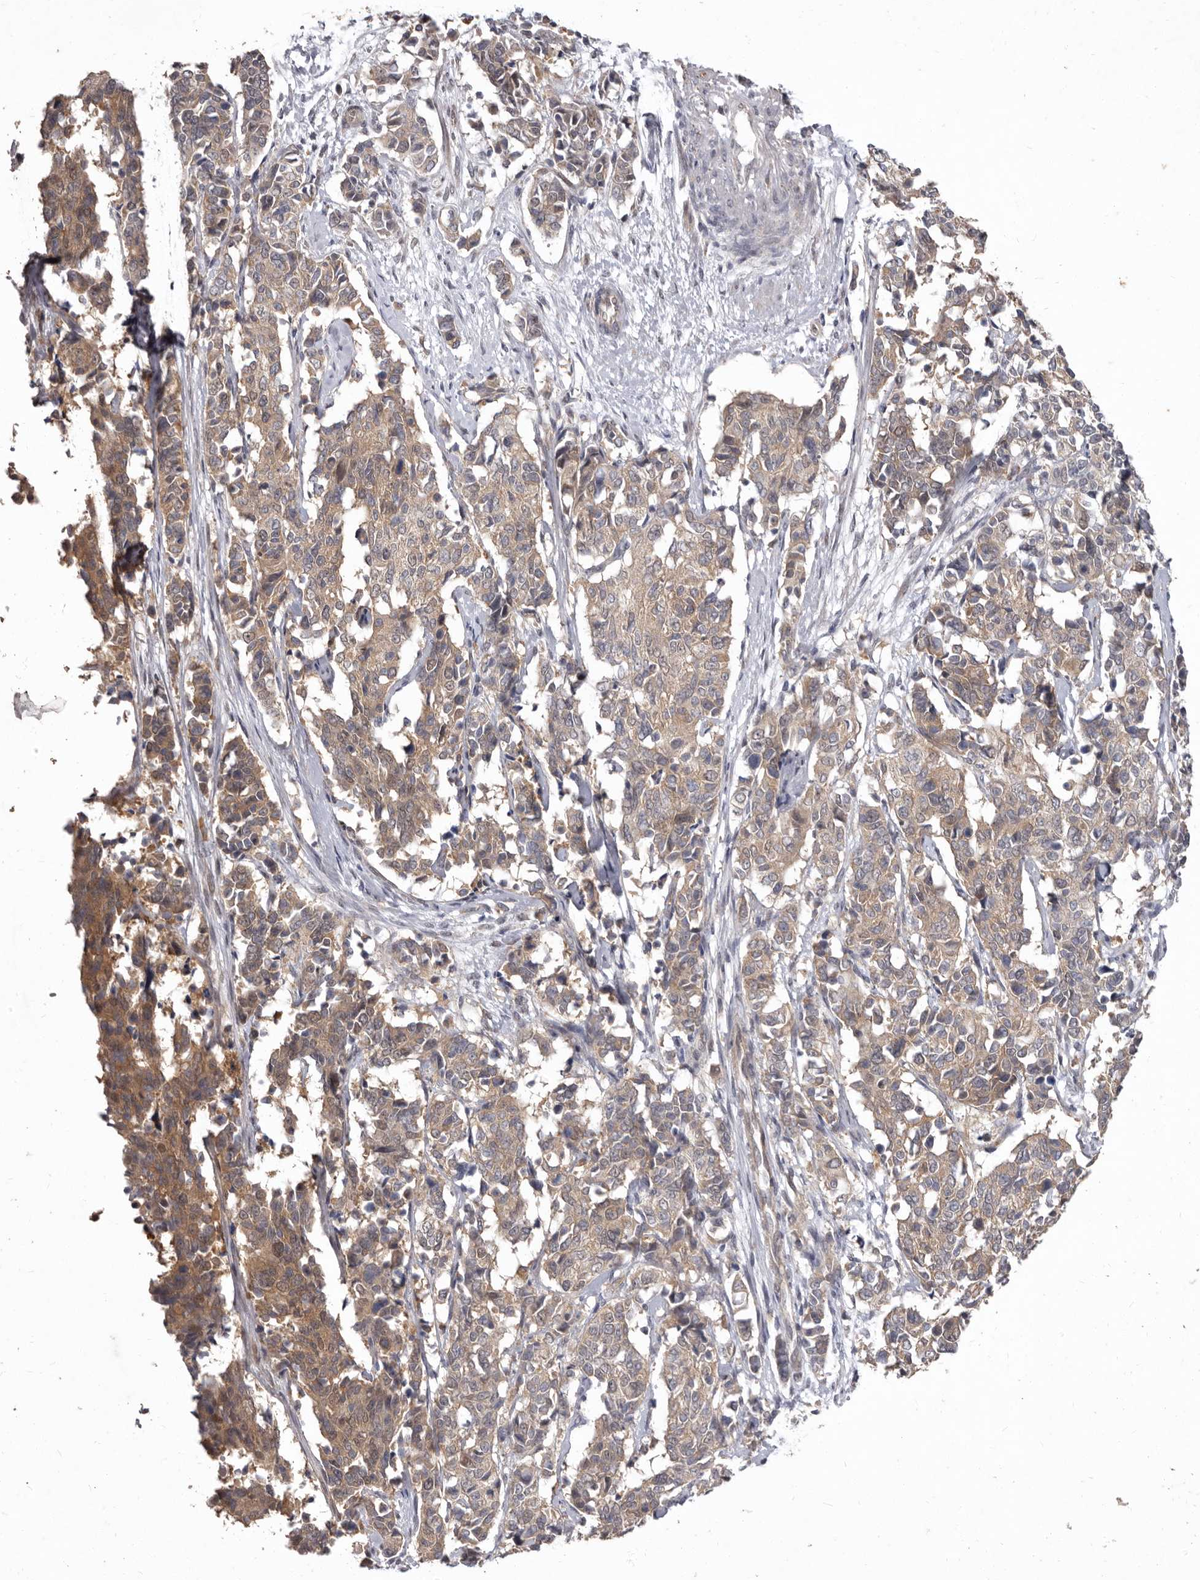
{"staining": {"intensity": "weak", "quantity": ">75%", "location": "cytoplasmic/membranous"}, "tissue": "cervical cancer", "cell_type": "Tumor cells", "image_type": "cancer", "snomed": [{"axis": "morphology", "description": "Normal tissue, NOS"}, {"axis": "morphology", "description": "Squamous cell carcinoma, NOS"}, {"axis": "topography", "description": "Cervix"}], "caption": "IHC image of human cervical cancer (squamous cell carcinoma) stained for a protein (brown), which shows low levels of weak cytoplasmic/membranous staining in about >75% of tumor cells.", "gene": "ACLY", "patient": {"sex": "female", "age": 35}}